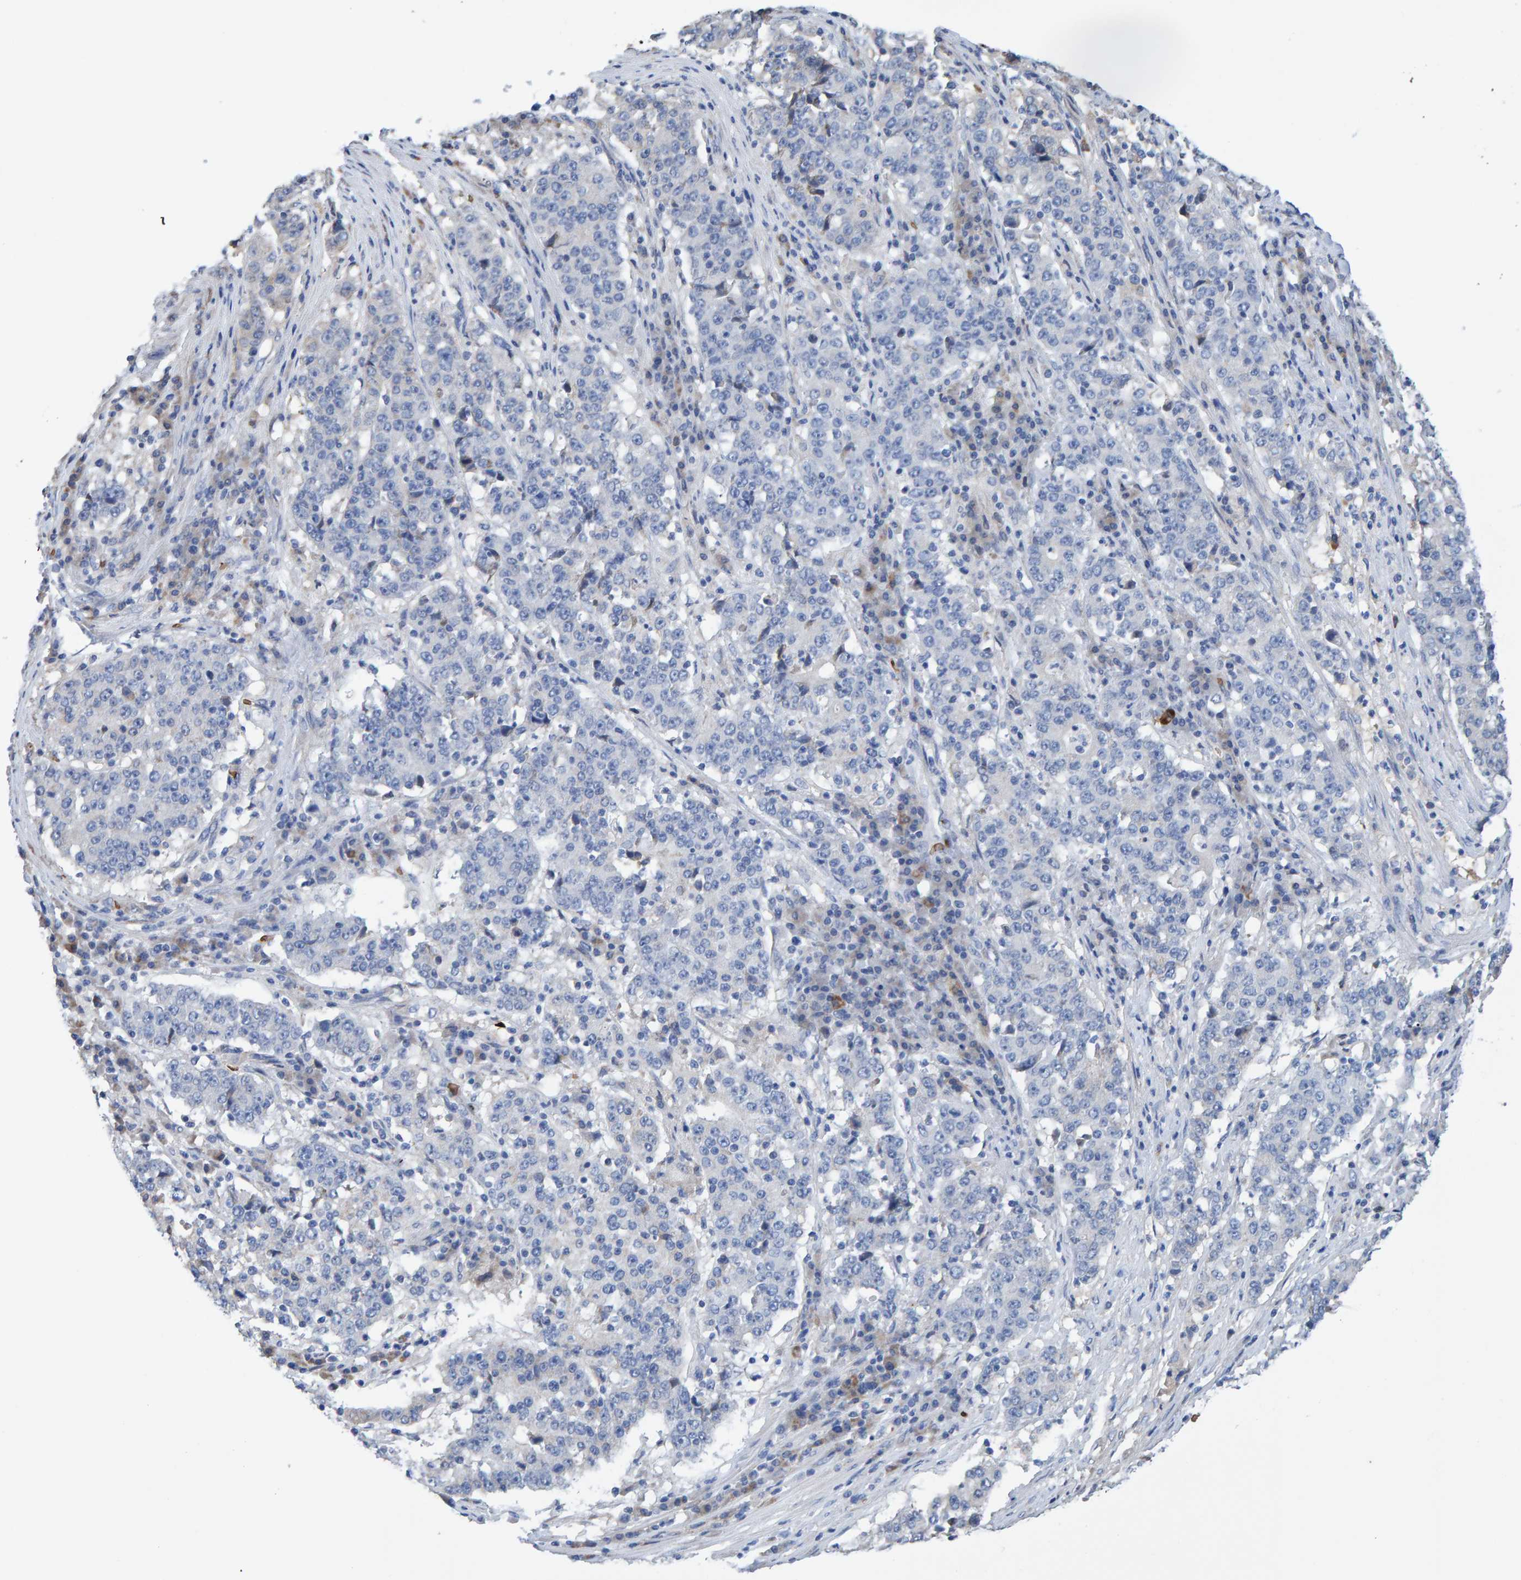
{"staining": {"intensity": "negative", "quantity": "none", "location": "none"}, "tissue": "stomach cancer", "cell_type": "Tumor cells", "image_type": "cancer", "snomed": [{"axis": "morphology", "description": "Adenocarcinoma, NOS"}, {"axis": "topography", "description": "Stomach"}], "caption": "A high-resolution micrograph shows IHC staining of adenocarcinoma (stomach), which demonstrates no significant expression in tumor cells.", "gene": "VPS9D1", "patient": {"sex": "male", "age": 59}}